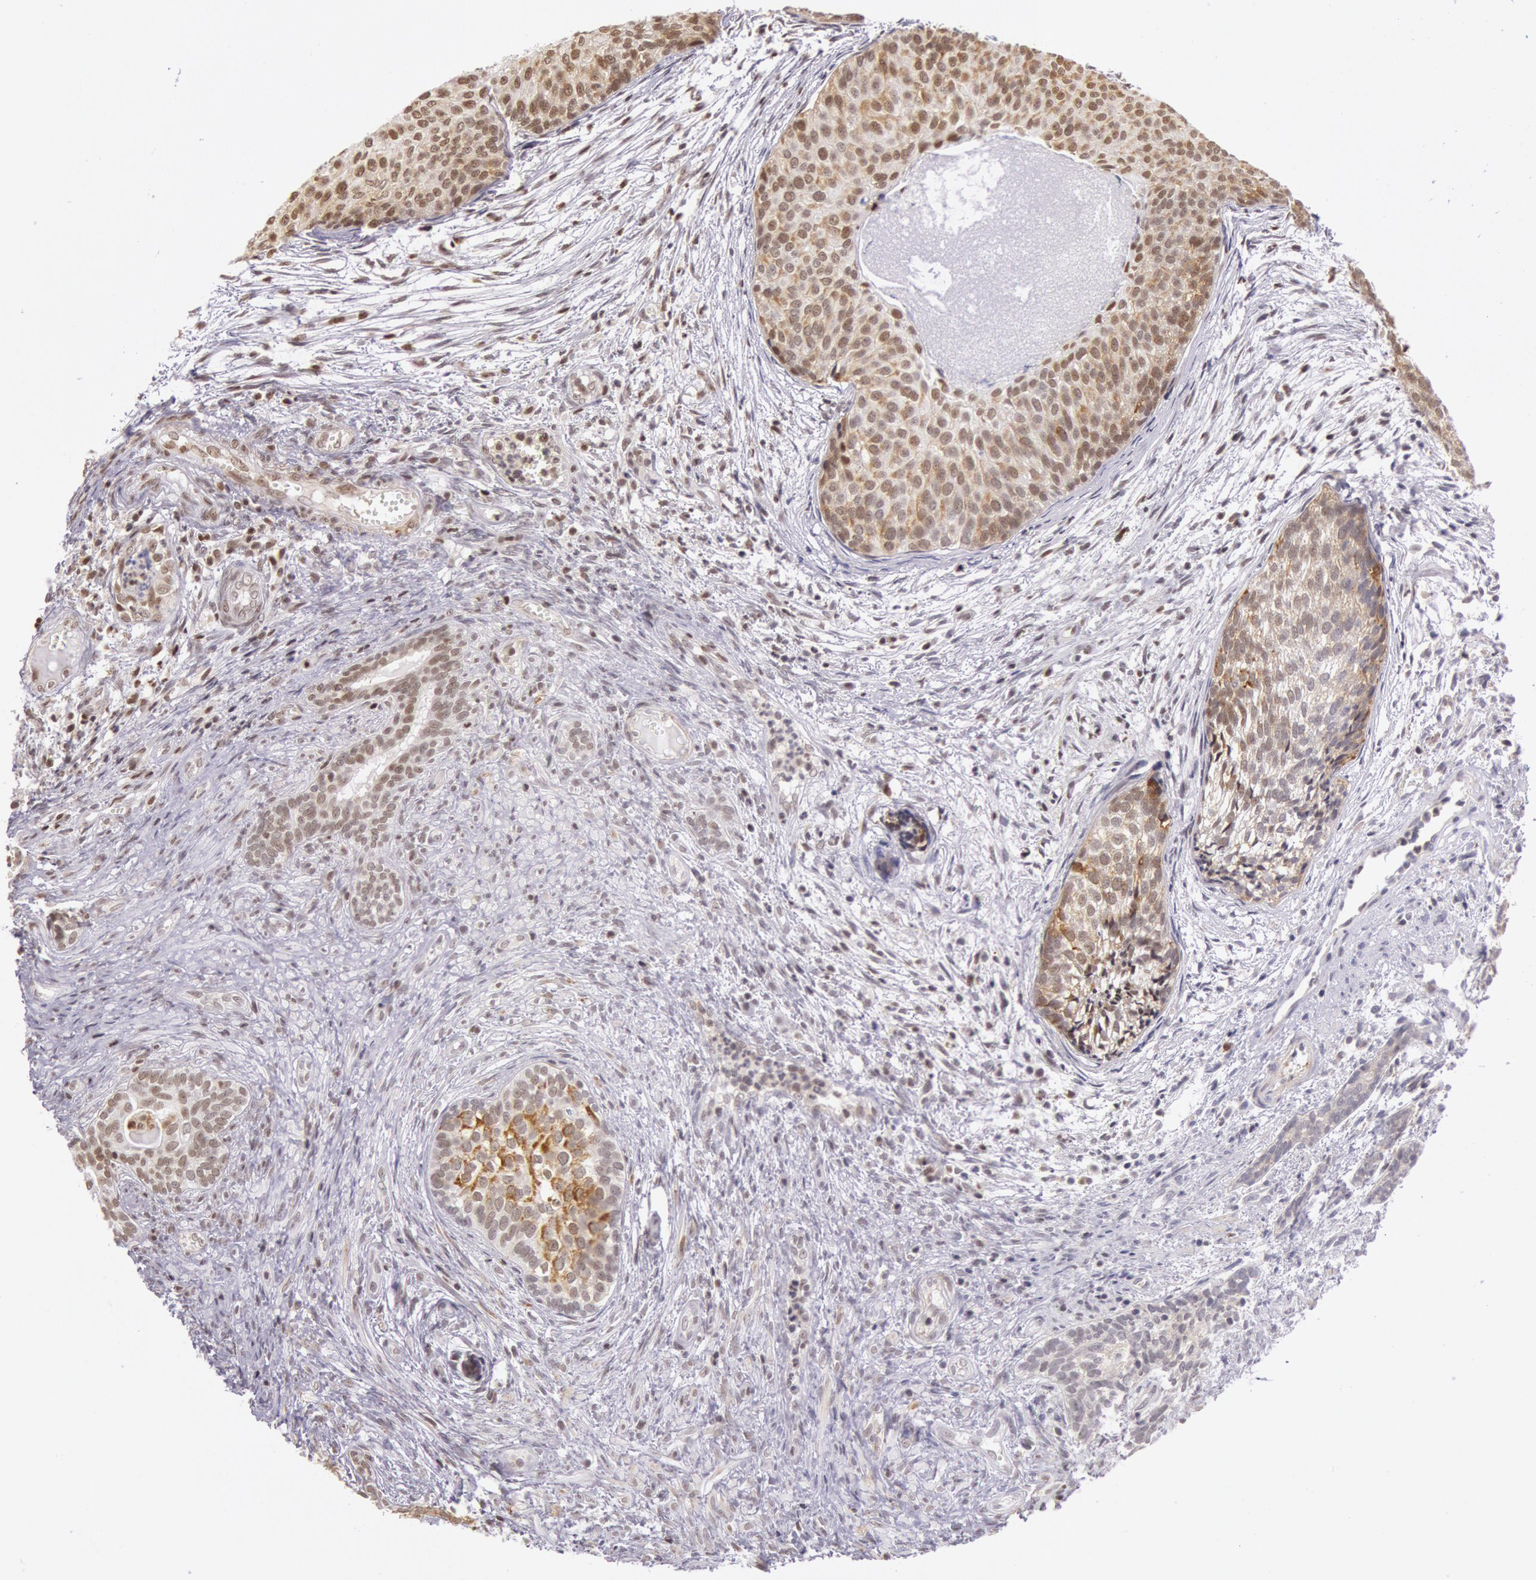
{"staining": {"intensity": "moderate", "quantity": ">75%", "location": "nuclear"}, "tissue": "urothelial cancer", "cell_type": "Tumor cells", "image_type": "cancer", "snomed": [{"axis": "morphology", "description": "Urothelial carcinoma, Low grade"}, {"axis": "topography", "description": "Urinary bladder"}], "caption": "Brown immunohistochemical staining in human urothelial cancer reveals moderate nuclear positivity in about >75% of tumor cells.", "gene": "ESS2", "patient": {"sex": "male", "age": 84}}